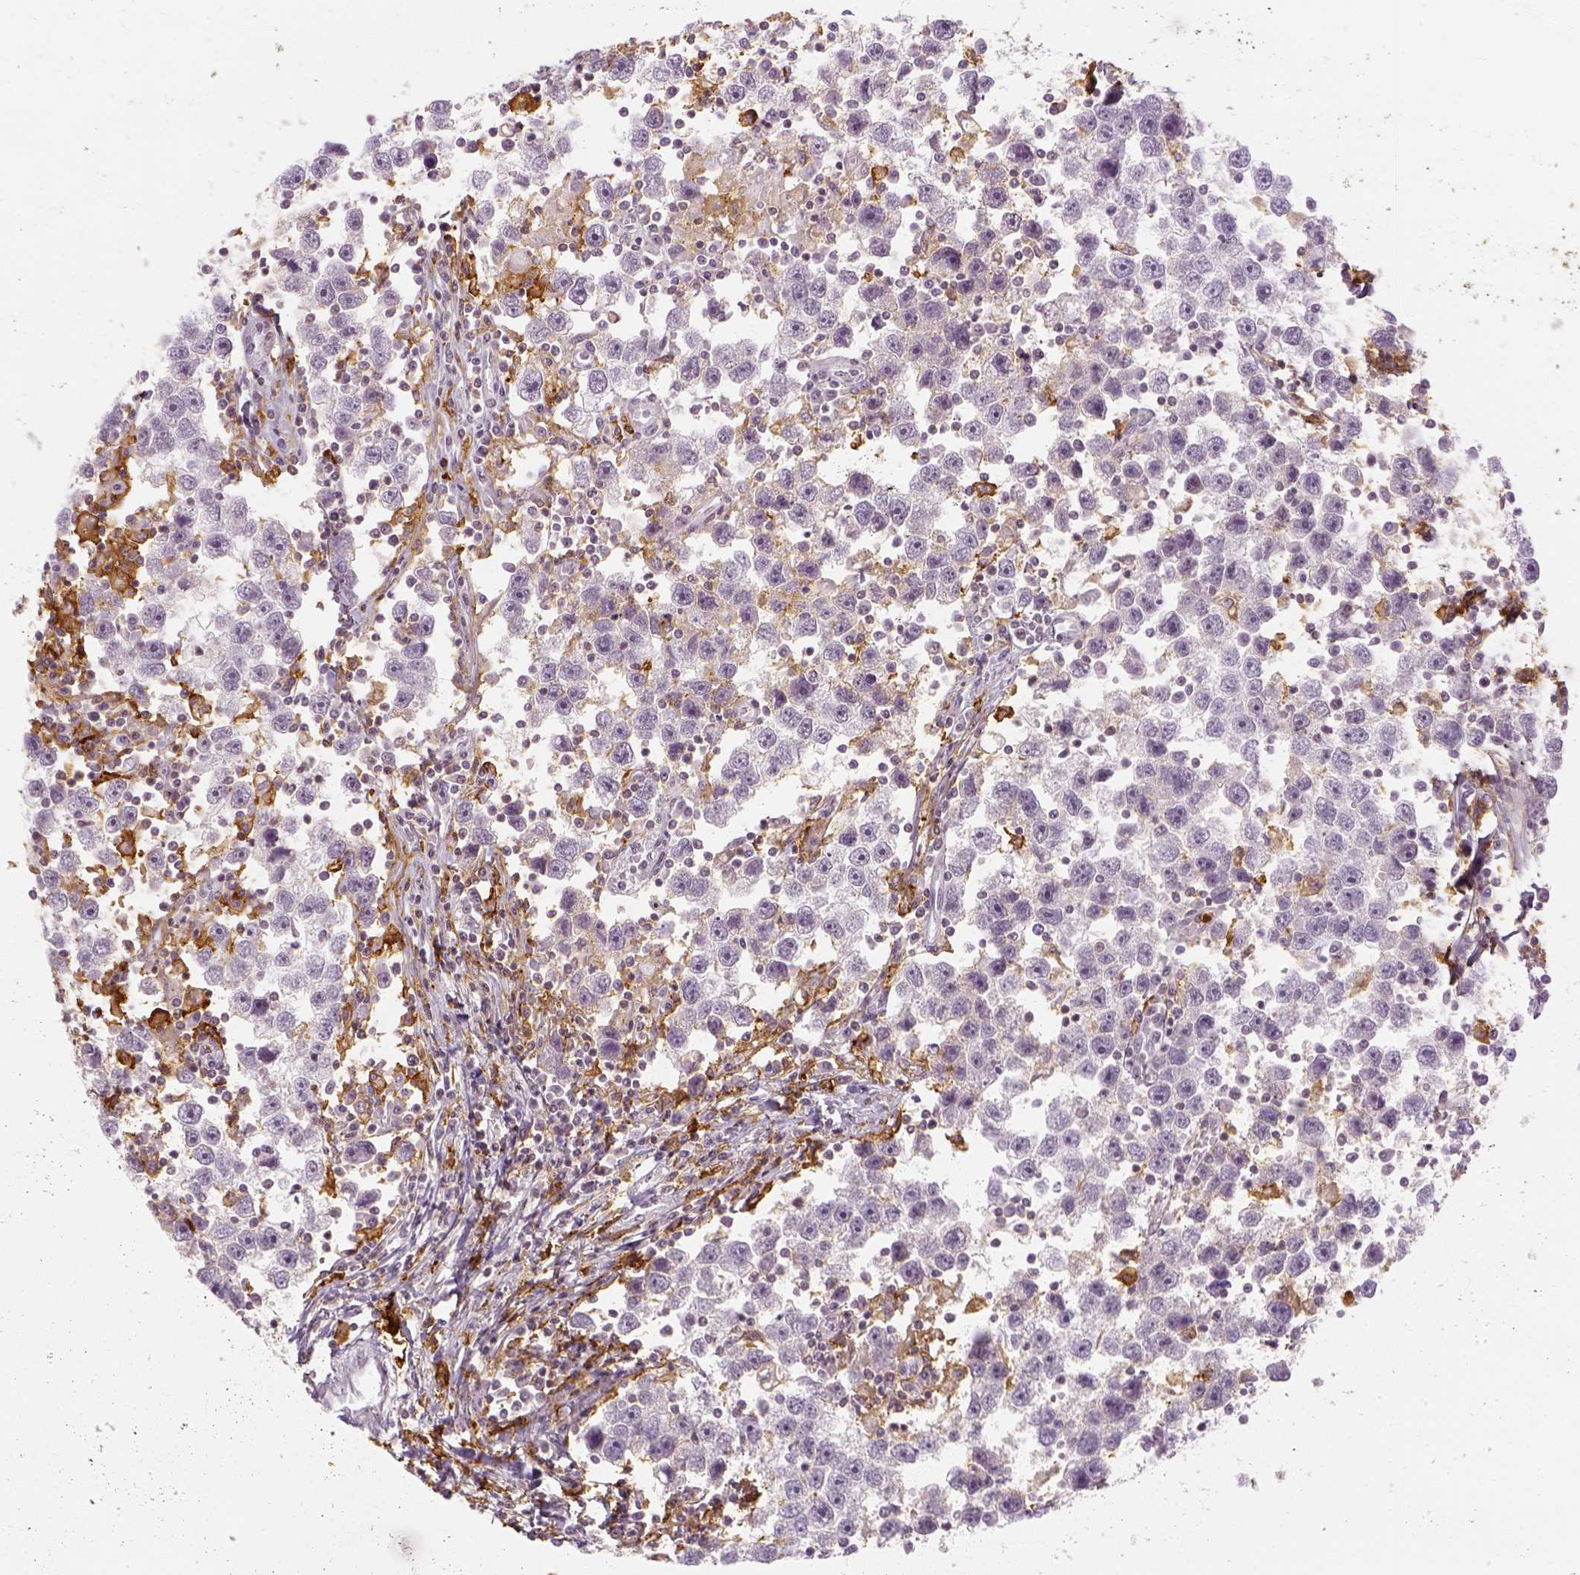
{"staining": {"intensity": "negative", "quantity": "none", "location": "none"}, "tissue": "testis cancer", "cell_type": "Tumor cells", "image_type": "cancer", "snomed": [{"axis": "morphology", "description": "Seminoma, NOS"}, {"axis": "topography", "description": "Testis"}], "caption": "This is a image of immunohistochemistry (IHC) staining of seminoma (testis), which shows no positivity in tumor cells.", "gene": "CD14", "patient": {"sex": "male", "age": 30}}